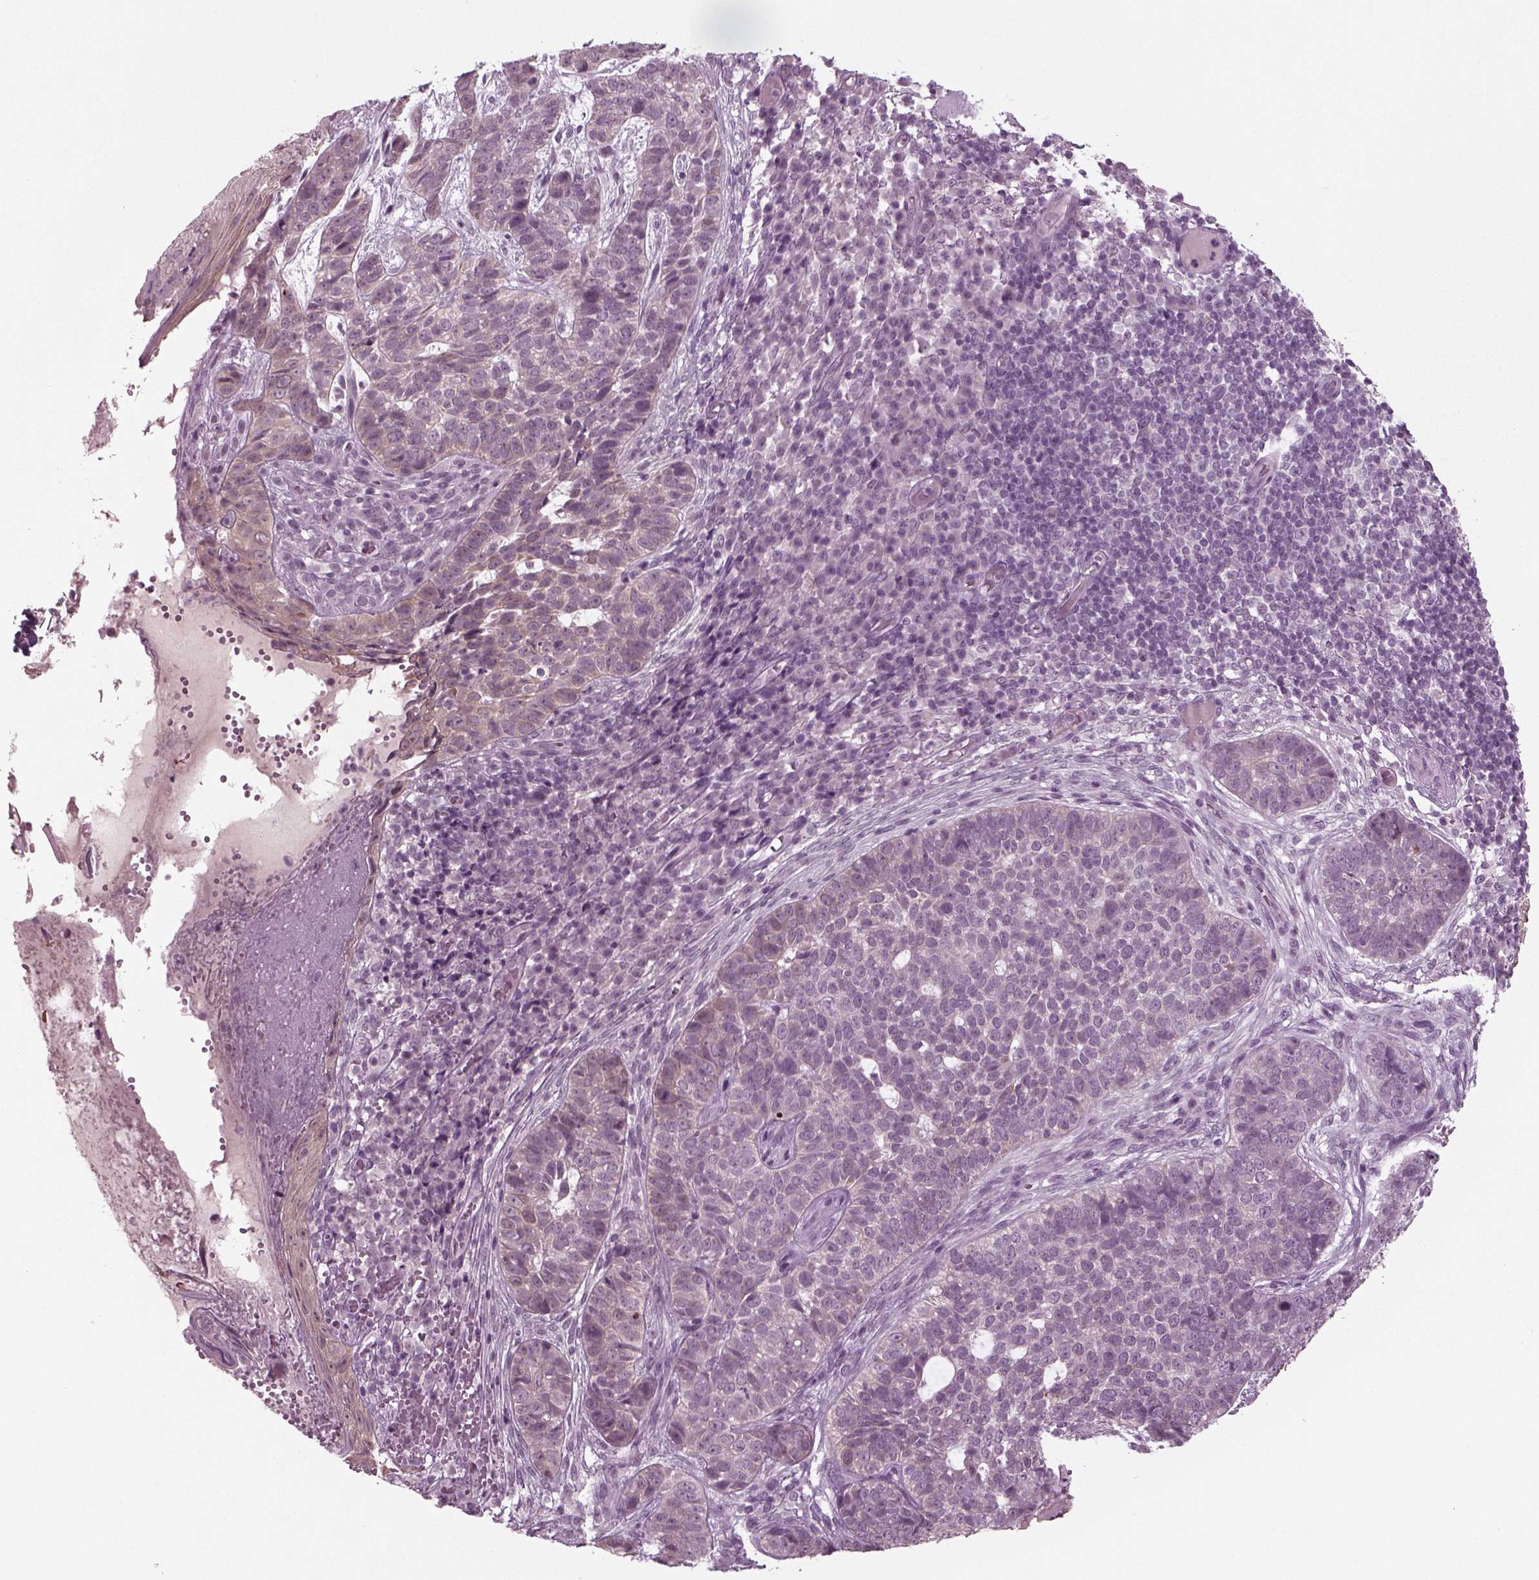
{"staining": {"intensity": "weak", "quantity": "<25%", "location": "cytoplasmic/membranous"}, "tissue": "skin cancer", "cell_type": "Tumor cells", "image_type": "cancer", "snomed": [{"axis": "morphology", "description": "Basal cell carcinoma"}, {"axis": "topography", "description": "Skin"}], "caption": "Tumor cells are negative for protein expression in human skin cancer (basal cell carcinoma). (DAB (3,3'-diaminobenzidine) immunohistochemistry visualized using brightfield microscopy, high magnification).", "gene": "MGAT4D", "patient": {"sex": "female", "age": 69}}